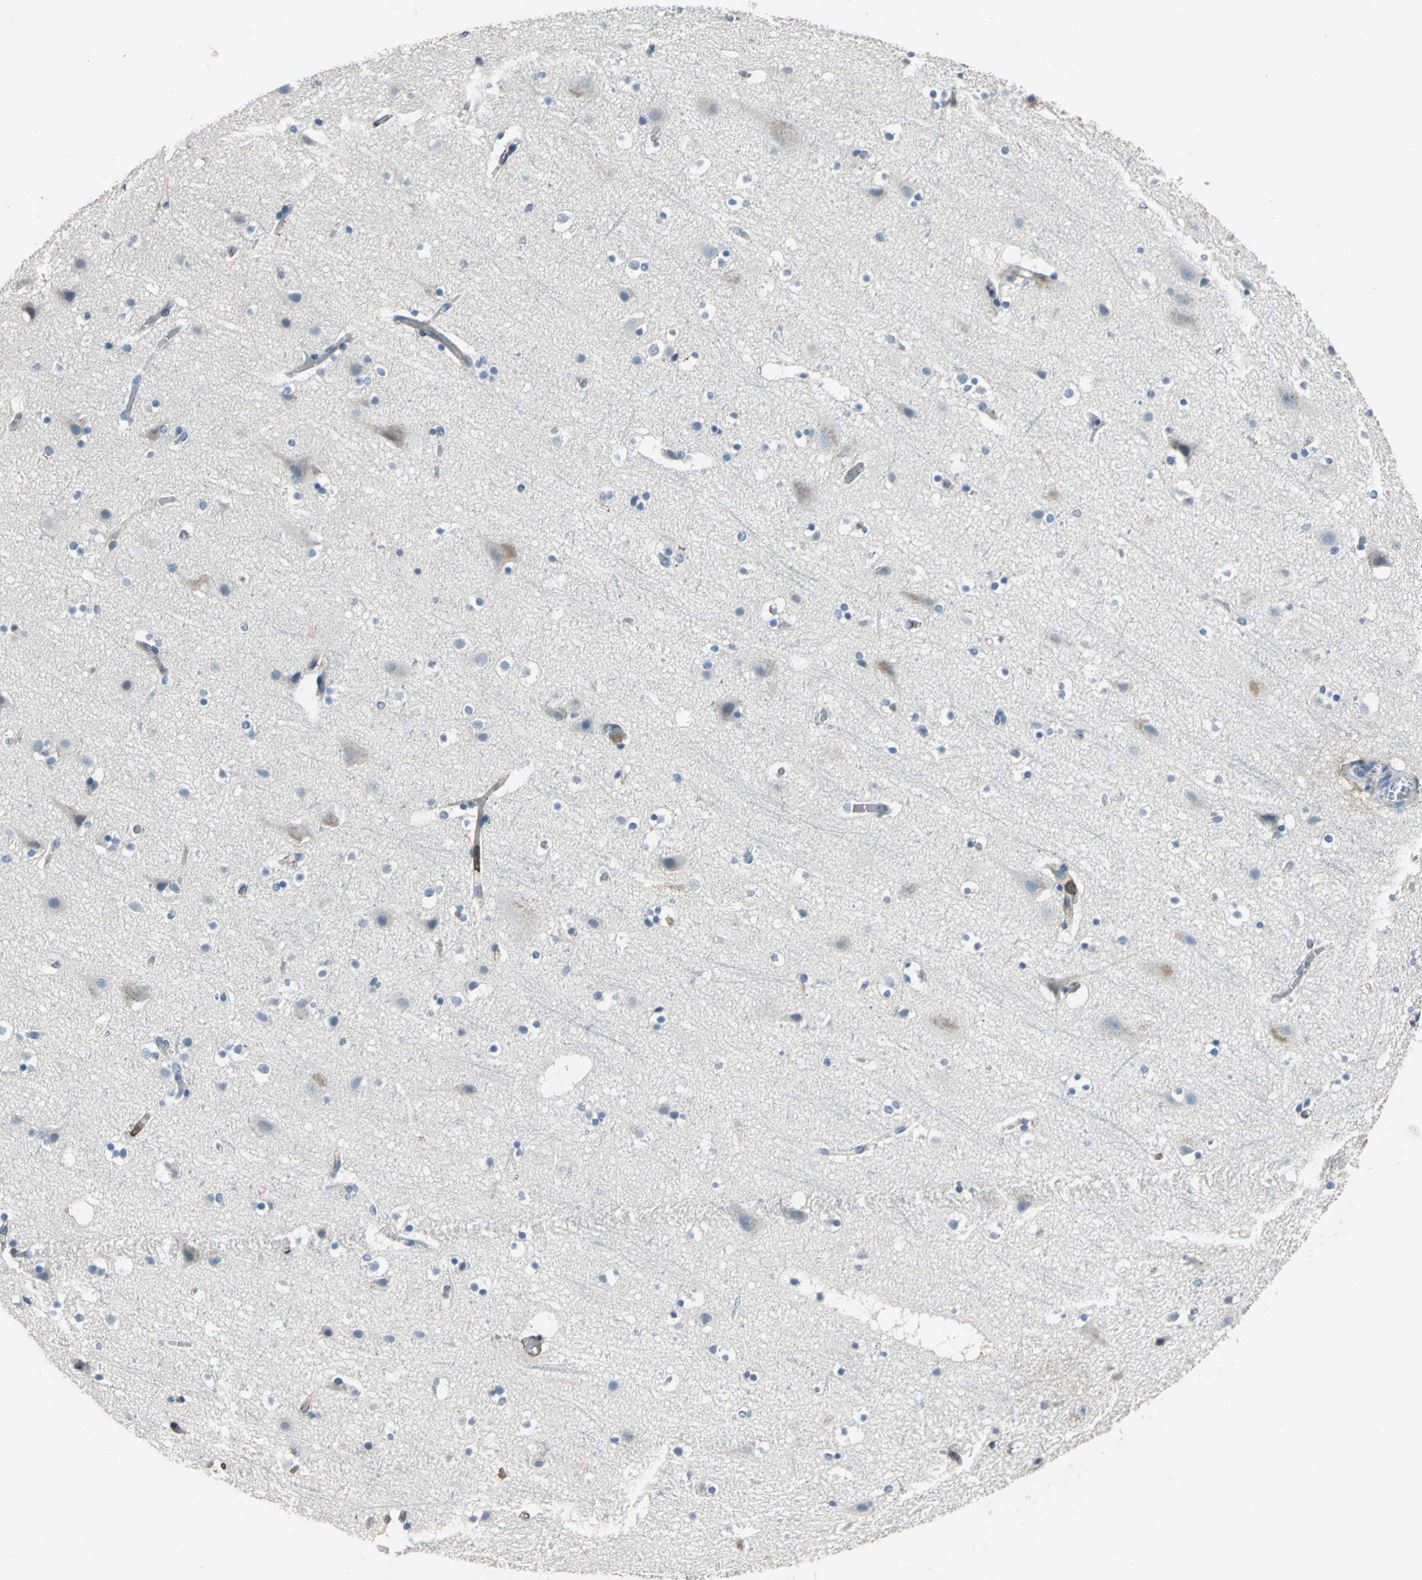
{"staining": {"intensity": "weak", "quantity": "25%-75%", "location": "cytoplasmic/membranous"}, "tissue": "cerebral cortex", "cell_type": "Endothelial cells", "image_type": "normal", "snomed": [{"axis": "morphology", "description": "Normal tissue, NOS"}, {"axis": "topography", "description": "Cerebral cortex"}], "caption": "Immunohistochemical staining of normal human cerebral cortex demonstrates weak cytoplasmic/membranous protein staining in approximately 25%-75% of endothelial cells.", "gene": "CD44", "patient": {"sex": "male", "age": 45}}